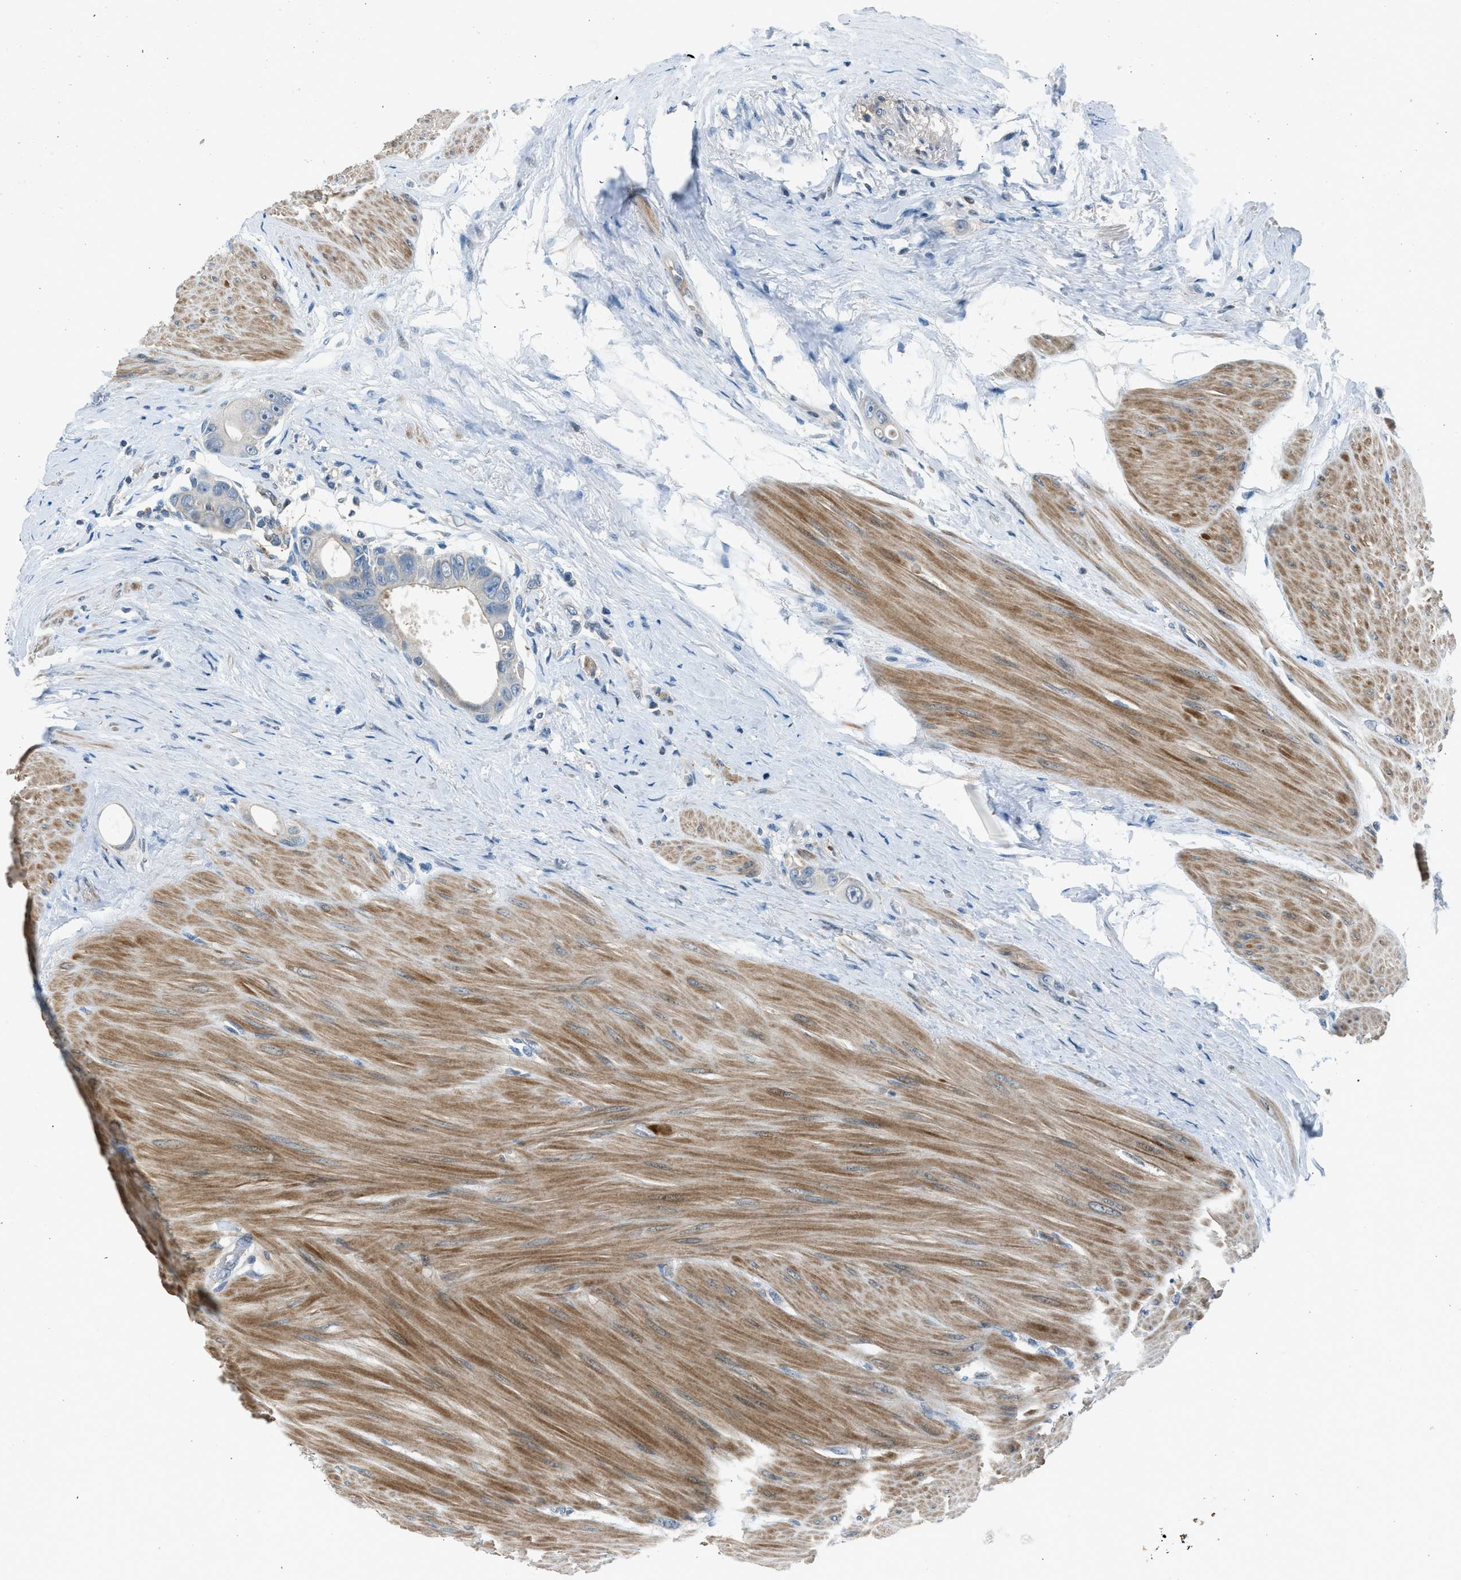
{"staining": {"intensity": "negative", "quantity": "none", "location": "none"}, "tissue": "colorectal cancer", "cell_type": "Tumor cells", "image_type": "cancer", "snomed": [{"axis": "morphology", "description": "Adenocarcinoma, NOS"}, {"axis": "topography", "description": "Rectum"}], "caption": "Immunohistochemistry (IHC) of human adenocarcinoma (colorectal) reveals no staining in tumor cells. (Brightfield microscopy of DAB immunohistochemistry at high magnification).", "gene": "LMLN", "patient": {"sex": "male", "age": 51}}